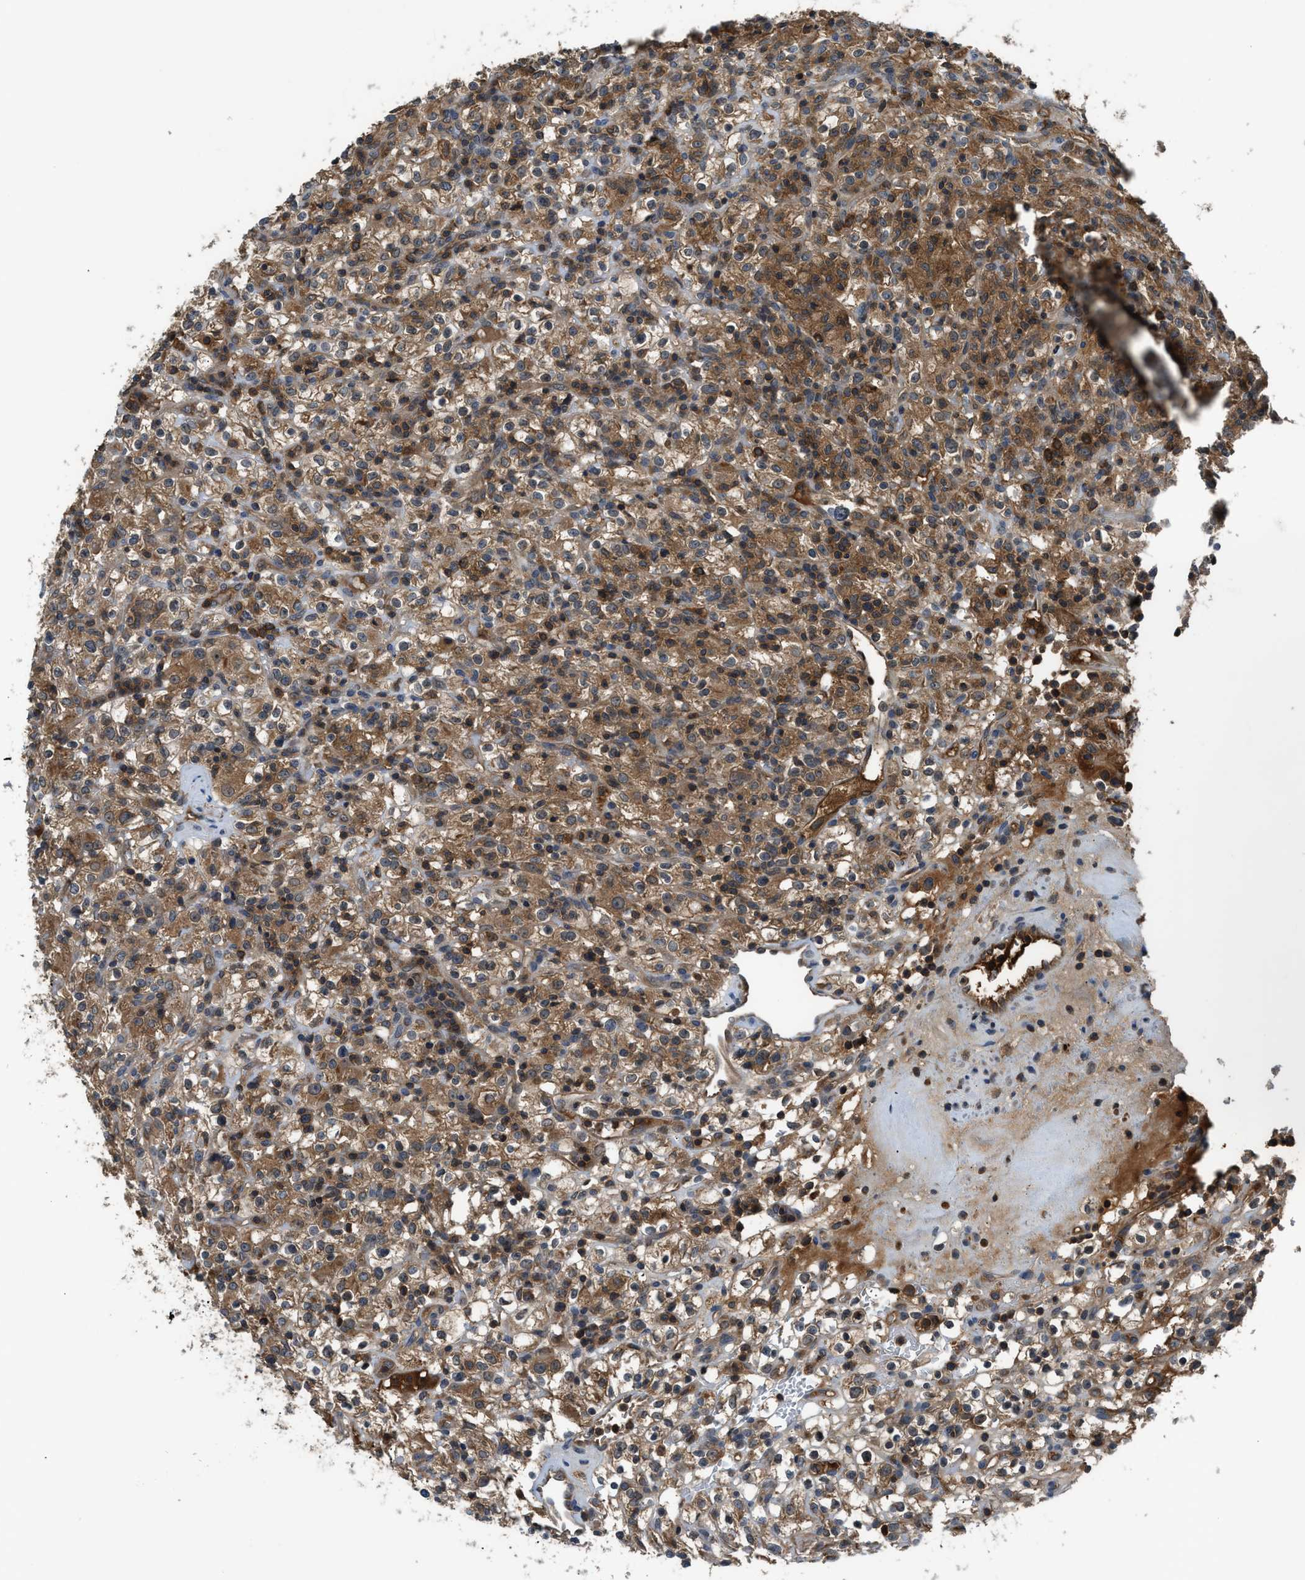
{"staining": {"intensity": "moderate", "quantity": ">75%", "location": "cytoplasmic/membranous"}, "tissue": "renal cancer", "cell_type": "Tumor cells", "image_type": "cancer", "snomed": [{"axis": "morphology", "description": "Normal tissue, NOS"}, {"axis": "morphology", "description": "Adenocarcinoma, NOS"}, {"axis": "topography", "description": "Kidney"}], "caption": "Protein staining of adenocarcinoma (renal) tissue displays moderate cytoplasmic/membranous positivity in about >75% of tumor cells. (Brightfield microscopy of DAB IHC at high magnification).", "gene": "PAFAH2", "patient": {"sex": "female", "age": 72}}